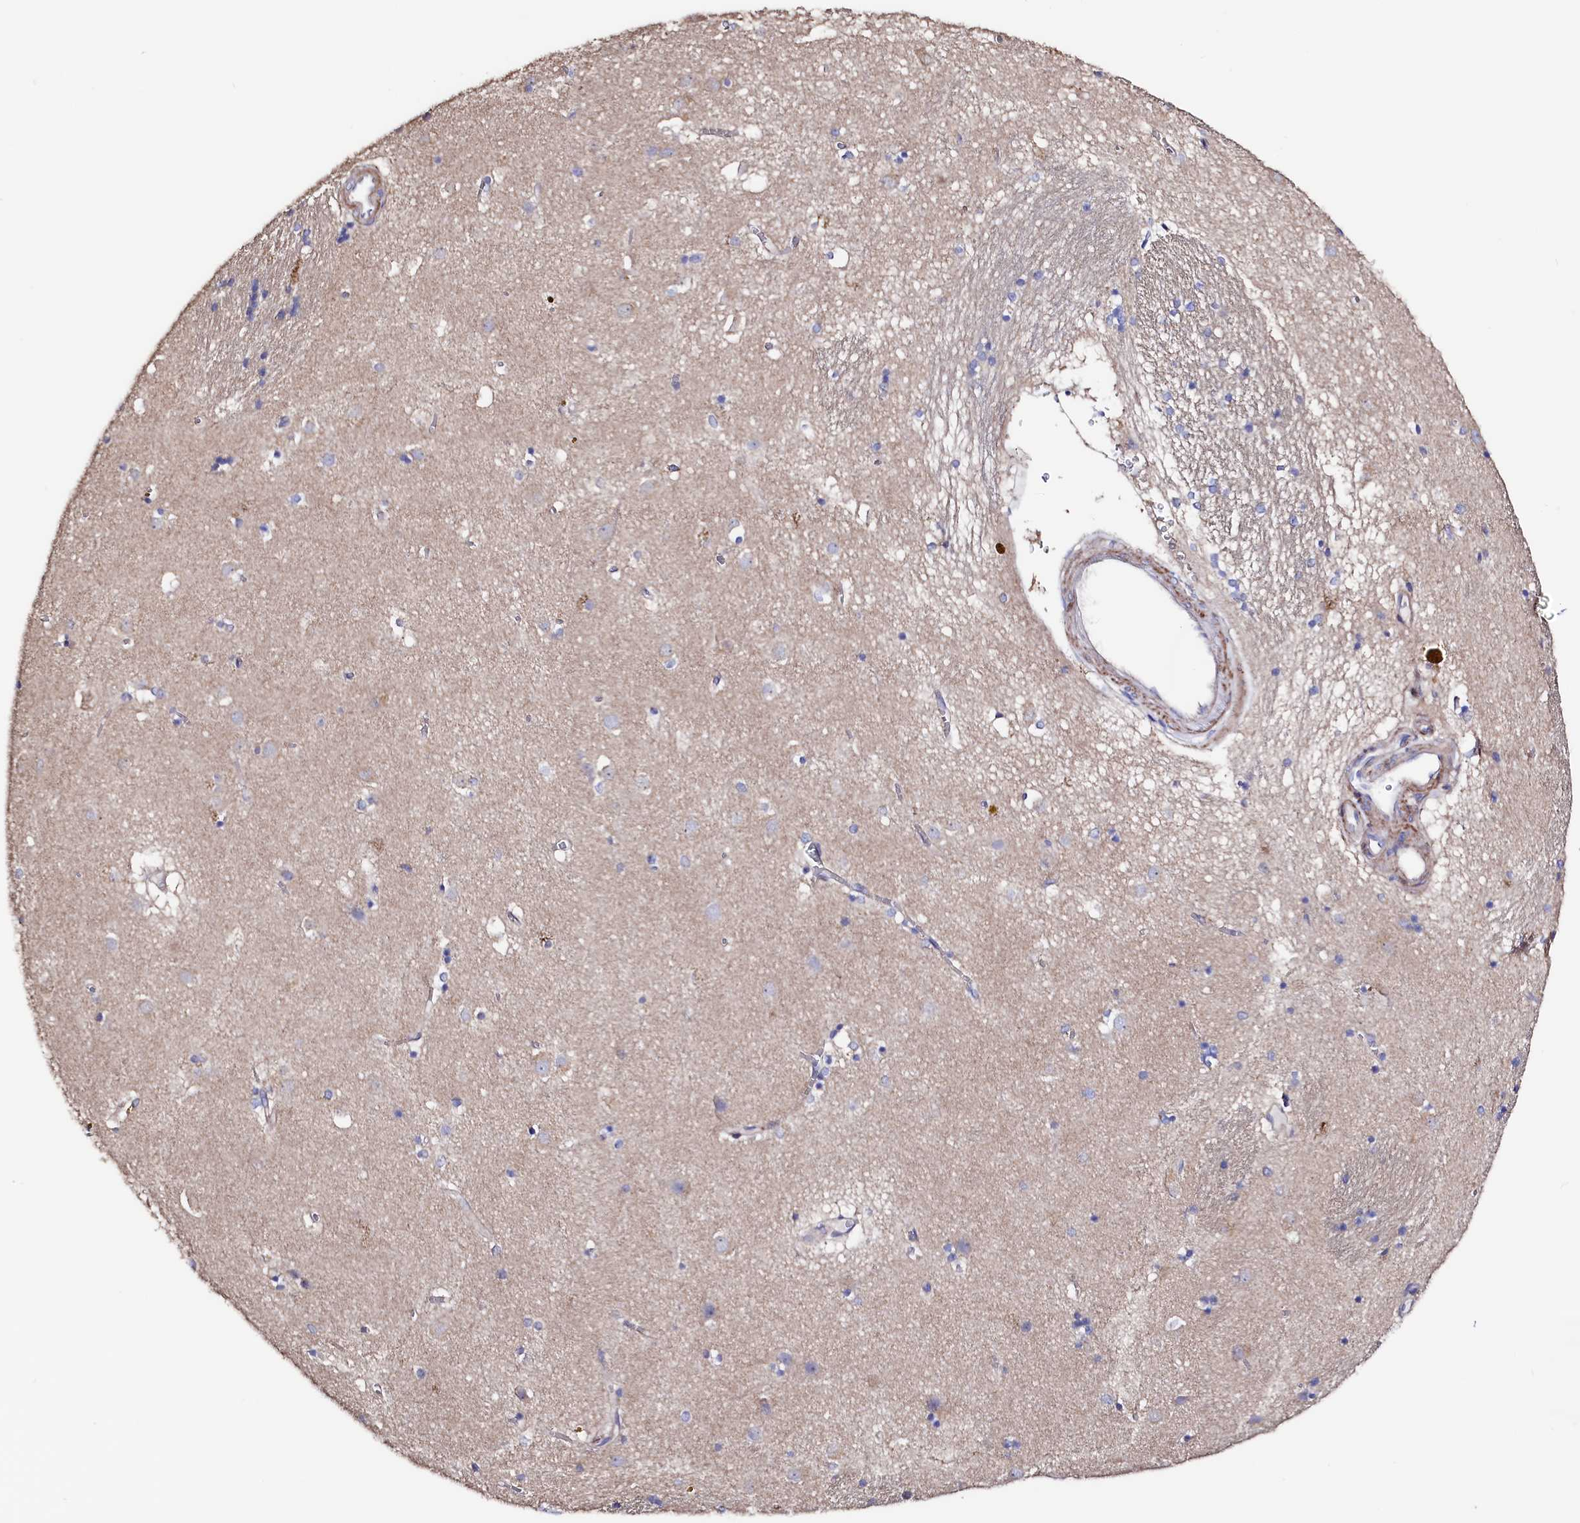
{"staining": {"intensity": "negative", "quantity": "none", "location": "none"}, "tissue": "caudate", "cell_type": "Glial cells", "image_type": "normal", "snomed": [{"axis": "morphology", "description": "Normal tissue, NOS"}, {"axis": "topography", "description": "Lateral ventricle wall"}], "caption": "IHC image of normal human caudate stained for a protein (brown), which demonstrates no staining in glial cells.", "gene": "WNT8A", "patient": {"sex": "male", "age": 70}}